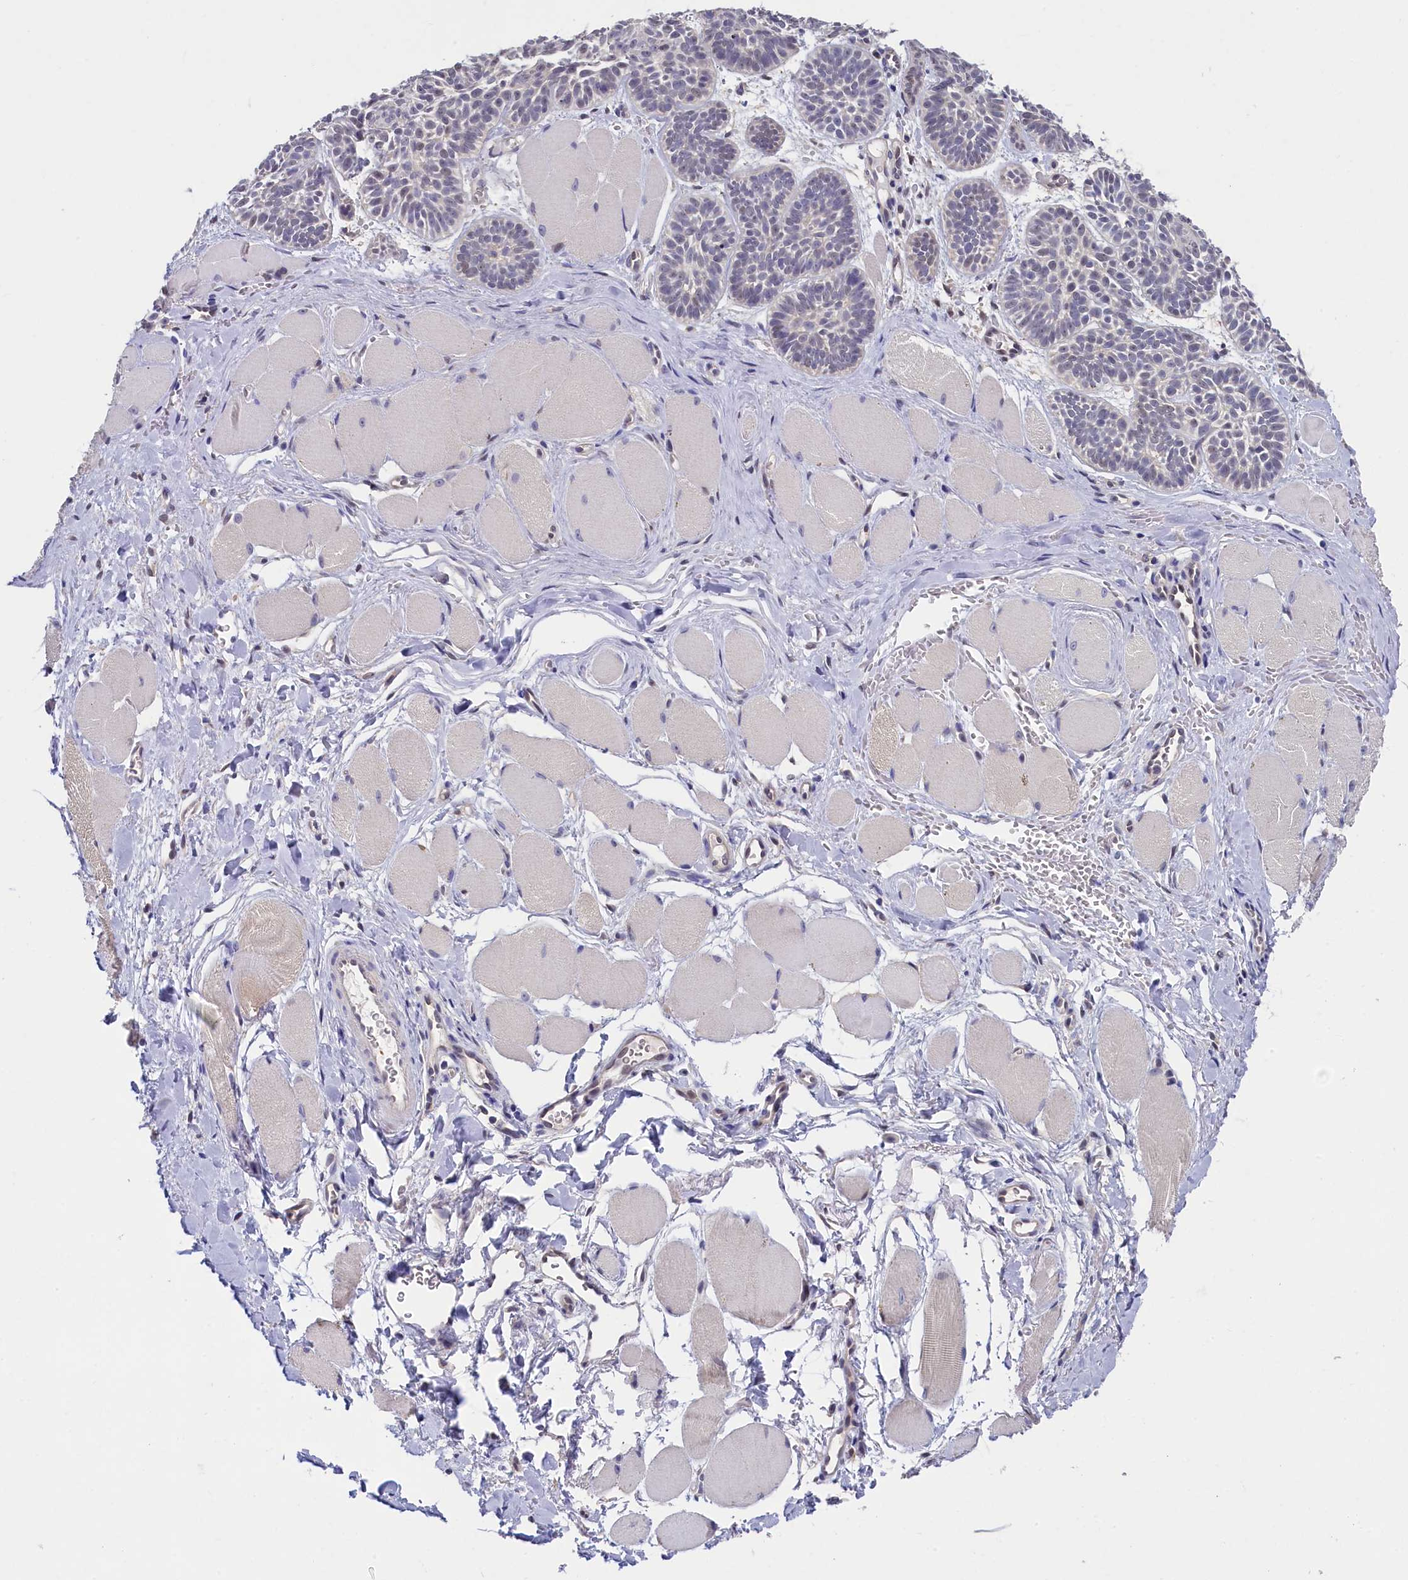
{"staining": {"intensity": "negative", "quantity": "none", "location": "none"}, "tissue": "skin cancer", "cell_type": "Tumor cells", "image_type": "cancer", "snomed": [{"axis": "morphology", "description": "Basal cell carcinoma"}, {"axis": "topography", "description": "Skin"}], "caption": "A photomicrograph of skin cancer (basal cell carcinoma) stained for a protein reveals no brown staining in tumor cells.", "gene": "C11orf54", "patient": {"sex": "male", "age": 85}}